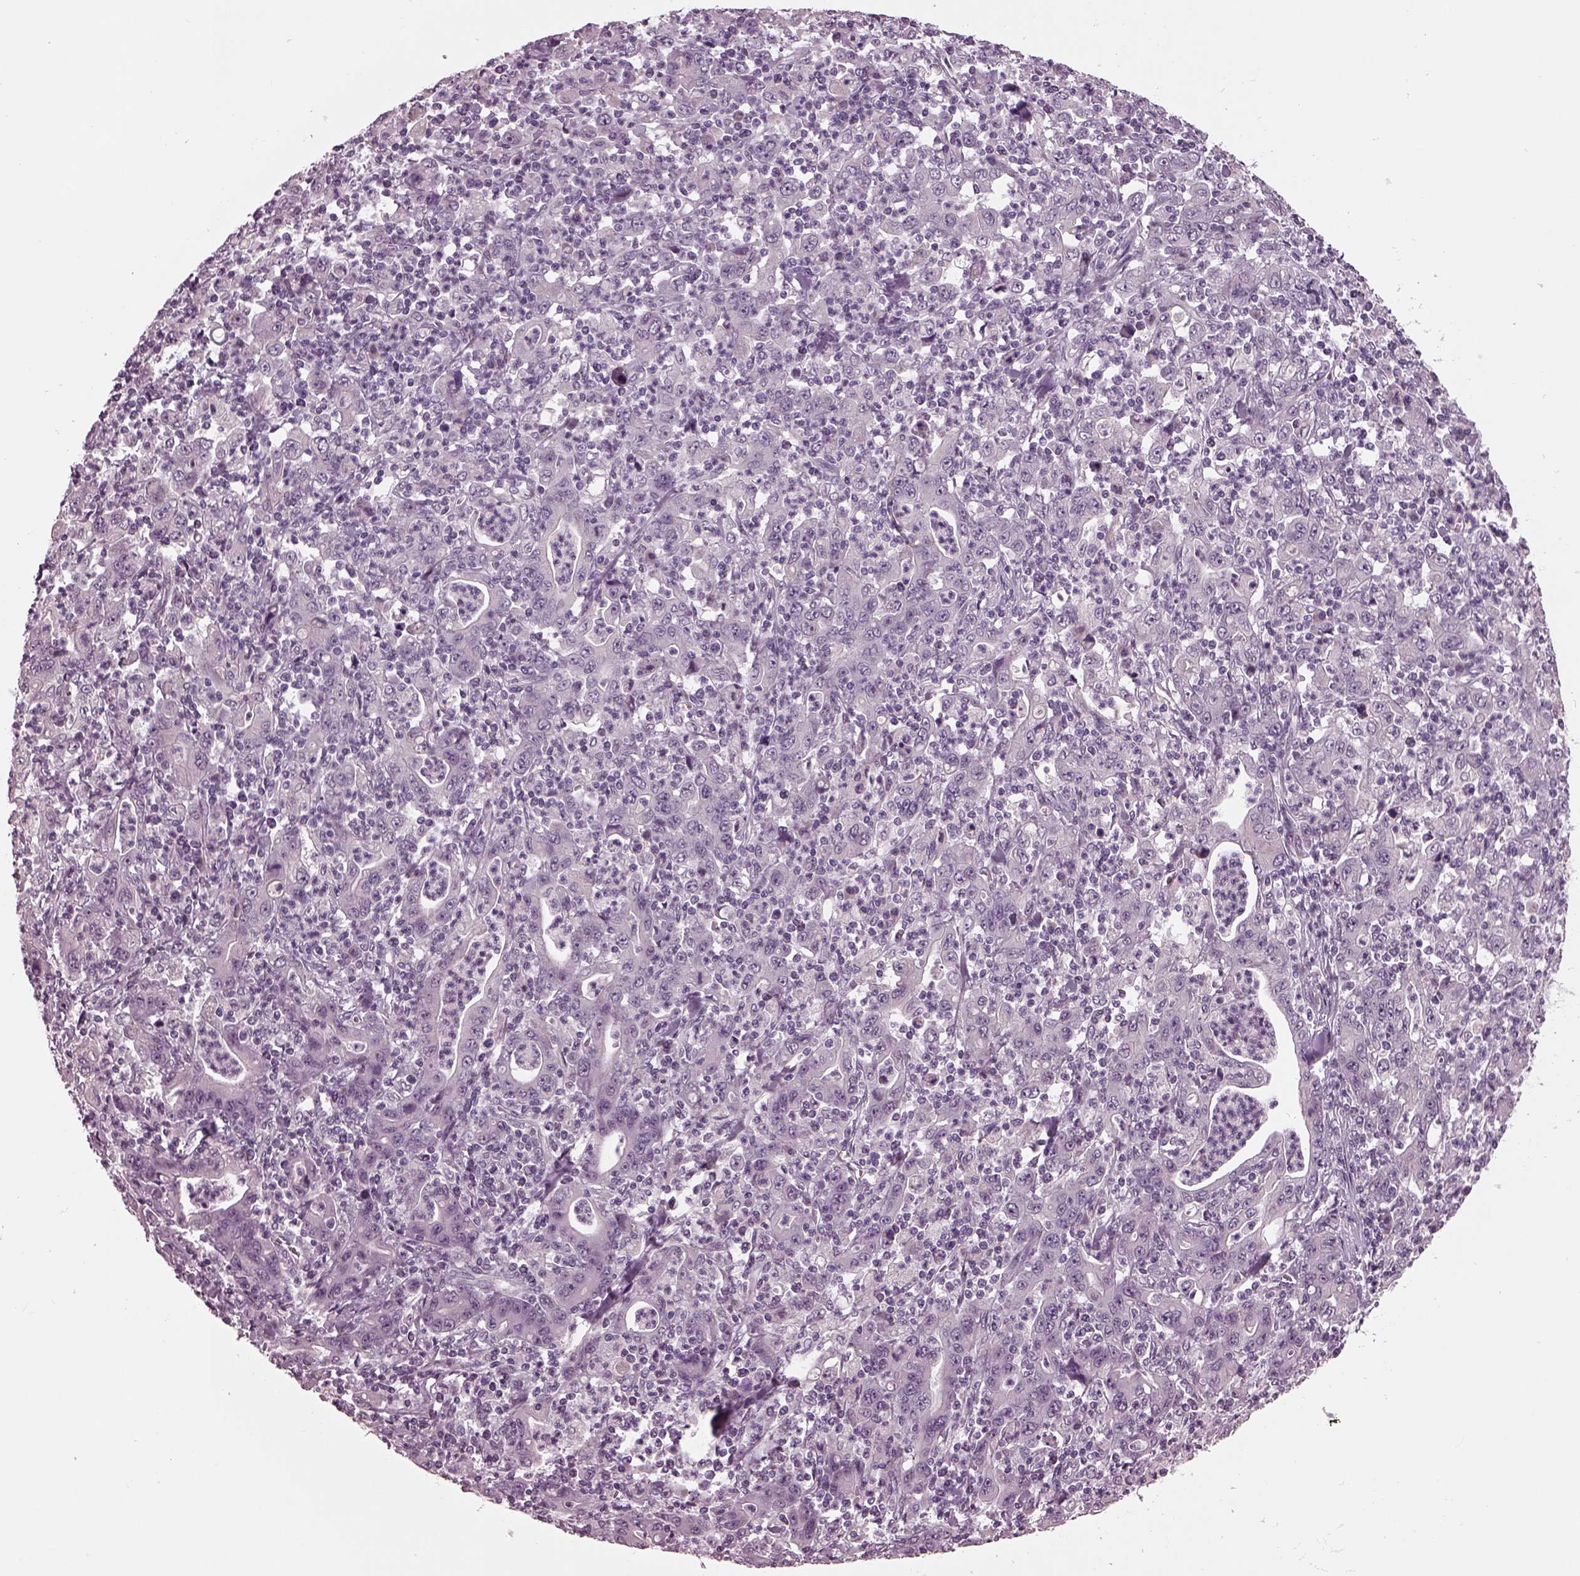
{"staining": {"intensity": "negative", "quantity": "none", "location": "none"}, "tissue": "stomach cancer", "cell_type": "Tumor cells", "image_type": "cancer", "snomed": [{"axis": "morphology", "description": "Adenocarcinoma, NOS"}, {"axis": "topography", "description": "Stomach, upper"}], "caption": "Micrograph shows no significant protein positivity in tumor cells of stomach cancer.", "gene": "CLCN4", "patient": {"sex": "male", "age": 69}}